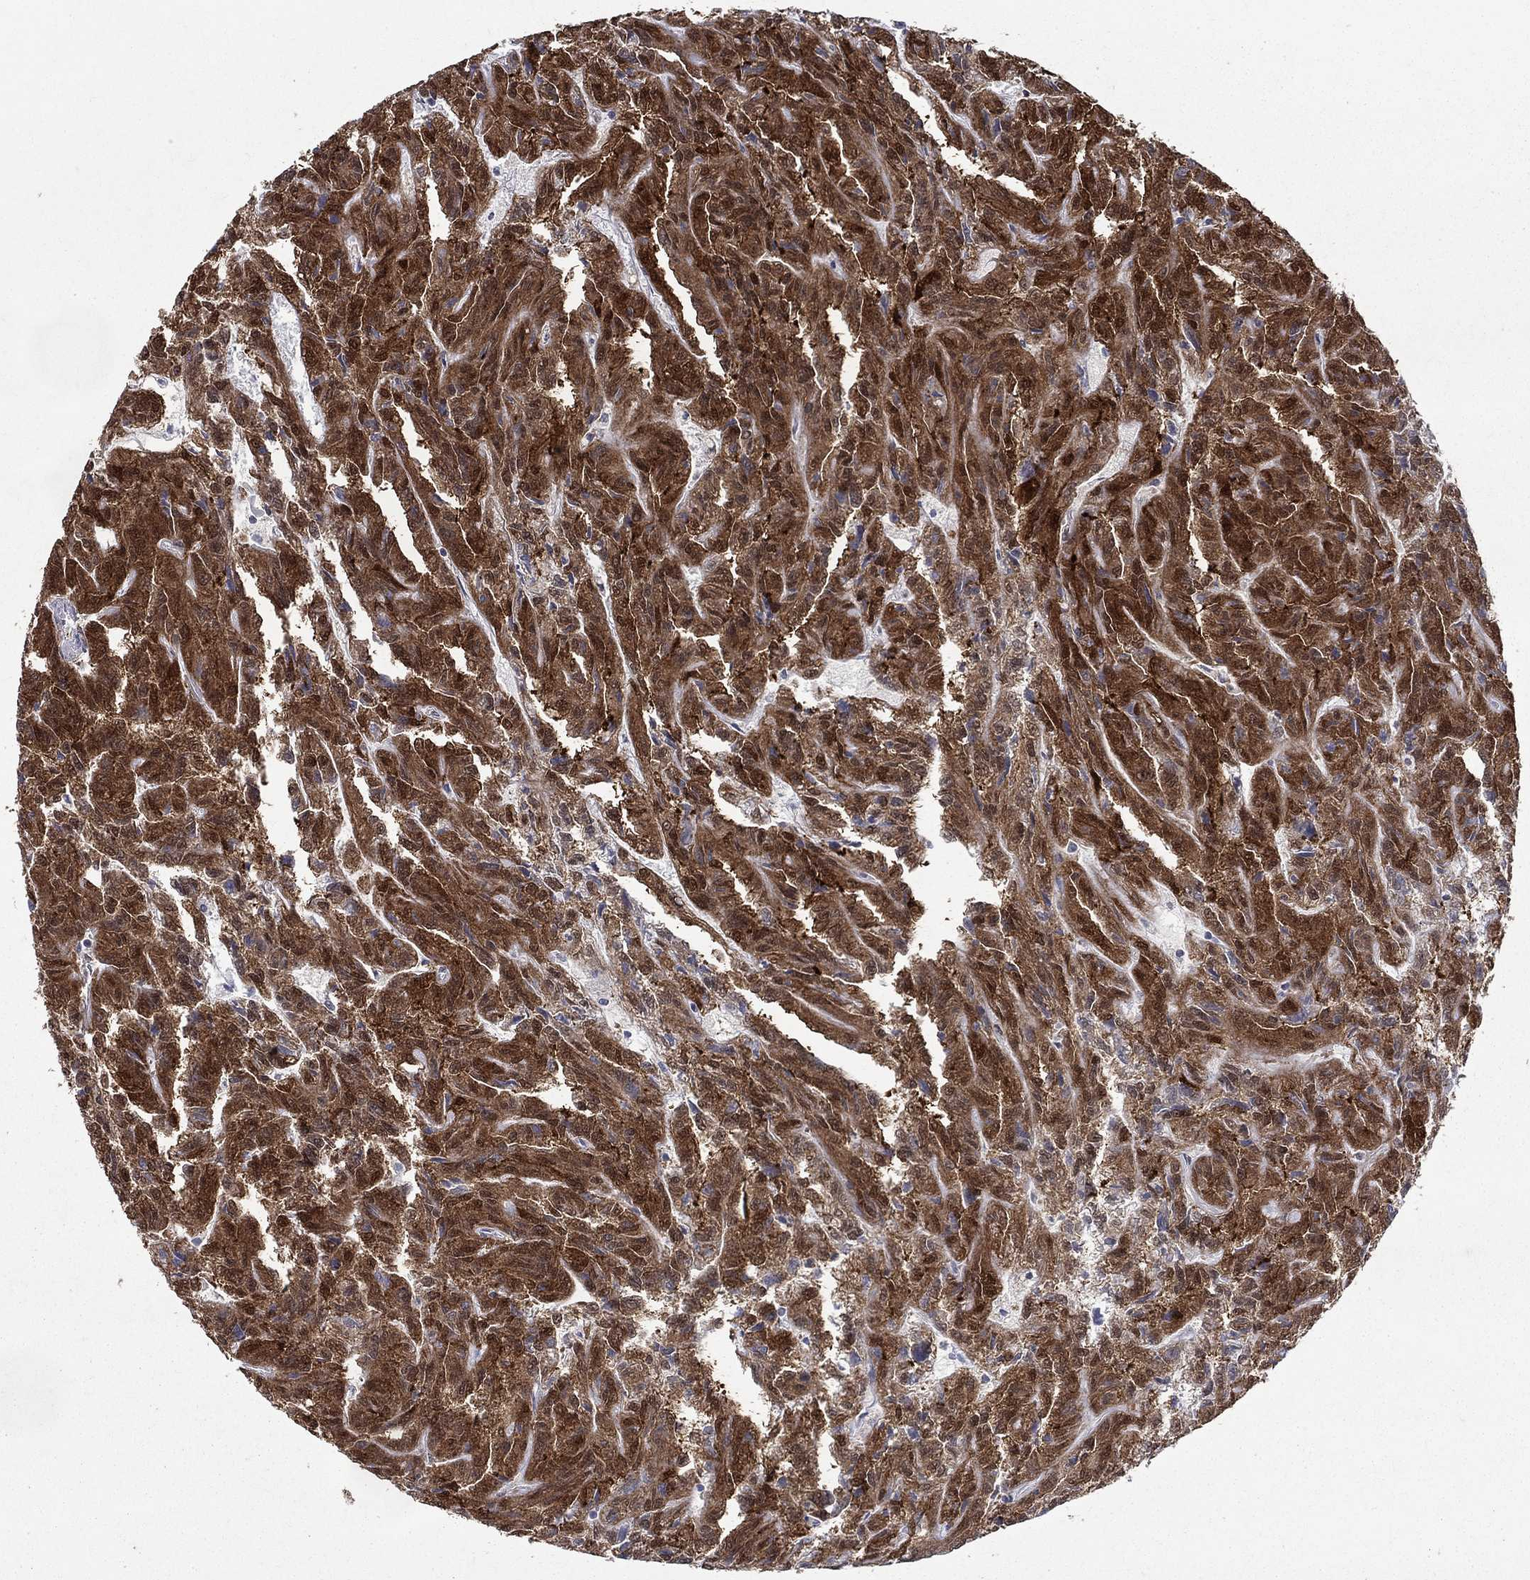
{"staining": {"intensity": "strong", "quantity": ">75%", "location": "cytoplasmic/membranous,nuclear"}, "tissue": "renal cancer", "cell_type": "Tumor cells", "image_type": "cancer", "snomed": [{"axis": "morphology", "description": "Adenocarcinoma, NOS"}, {"axis": "topography", "description": "Kidney"}], "caption": "High-power microscopy captured an immunohistochemistry photomicrograph of renal cancer, revealing strong cytoplasmic/membranous and nuclear staining in approximately >75% of tumor cells.", "gene": "CBR1", "patient": {"sex": "male", "age": 79}}